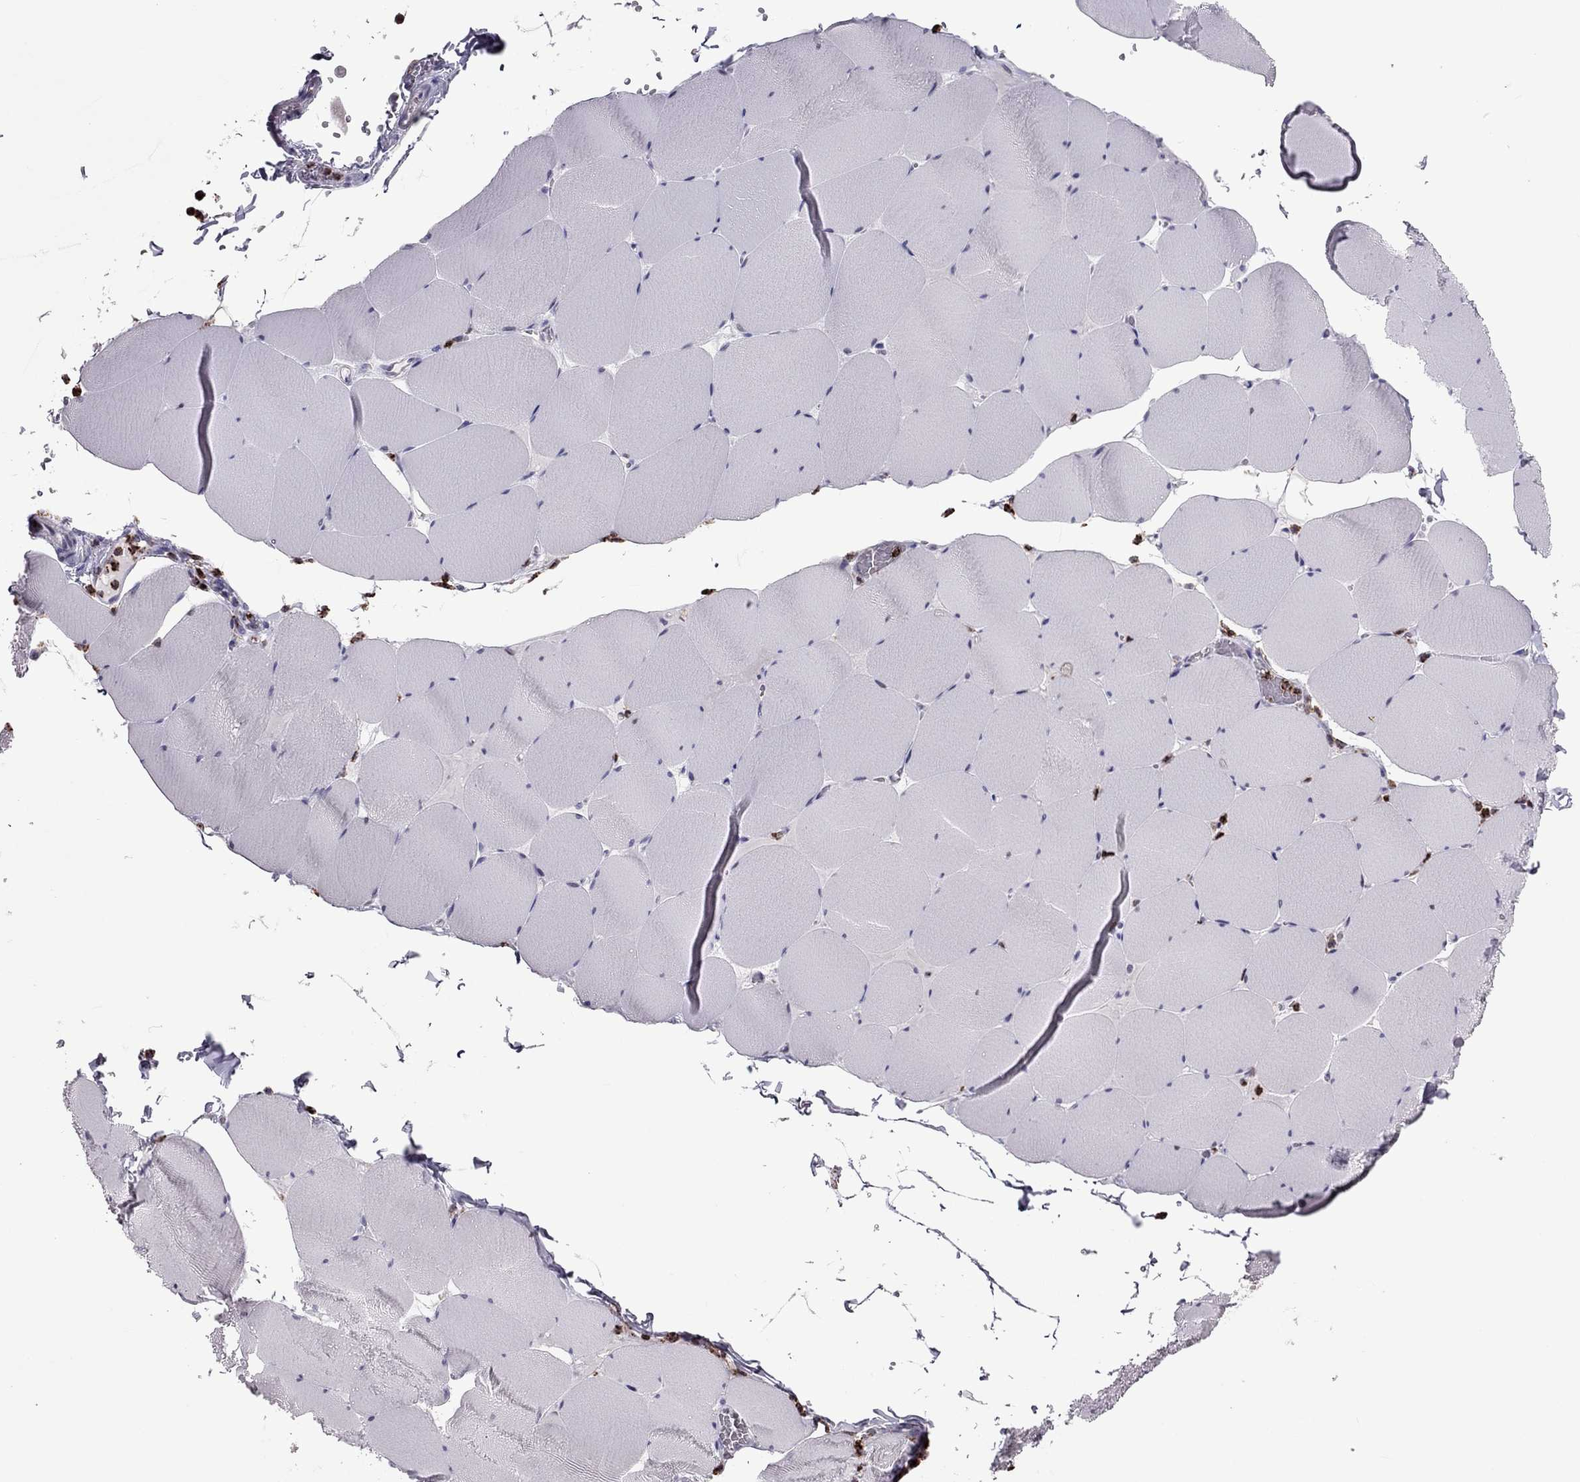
{"staining": {"intensity": "negative", "quantity": "none", "location": "none"}, "tissue": "skeletal muscle", "cell_type": "Myocytes", "image_type": "normal", "snomed": [{"axis": "morphology", "description": "Normal tissue, NOS"}, {"axis": "morphology", "description": "Malignant melanoma, Metastatic site"}, {"axis": "topography", "description": "Skeletal muscle"}], "caption": "Image shows no protein expression in myocytes of normal skeletal muscle. (Brightfield microscopy of DAB (3,3'-diaminobenzidine) immunohistochemistry at high magnification).", "gene": "CCL27", "patient": {"sex": "male", "age": 50}}